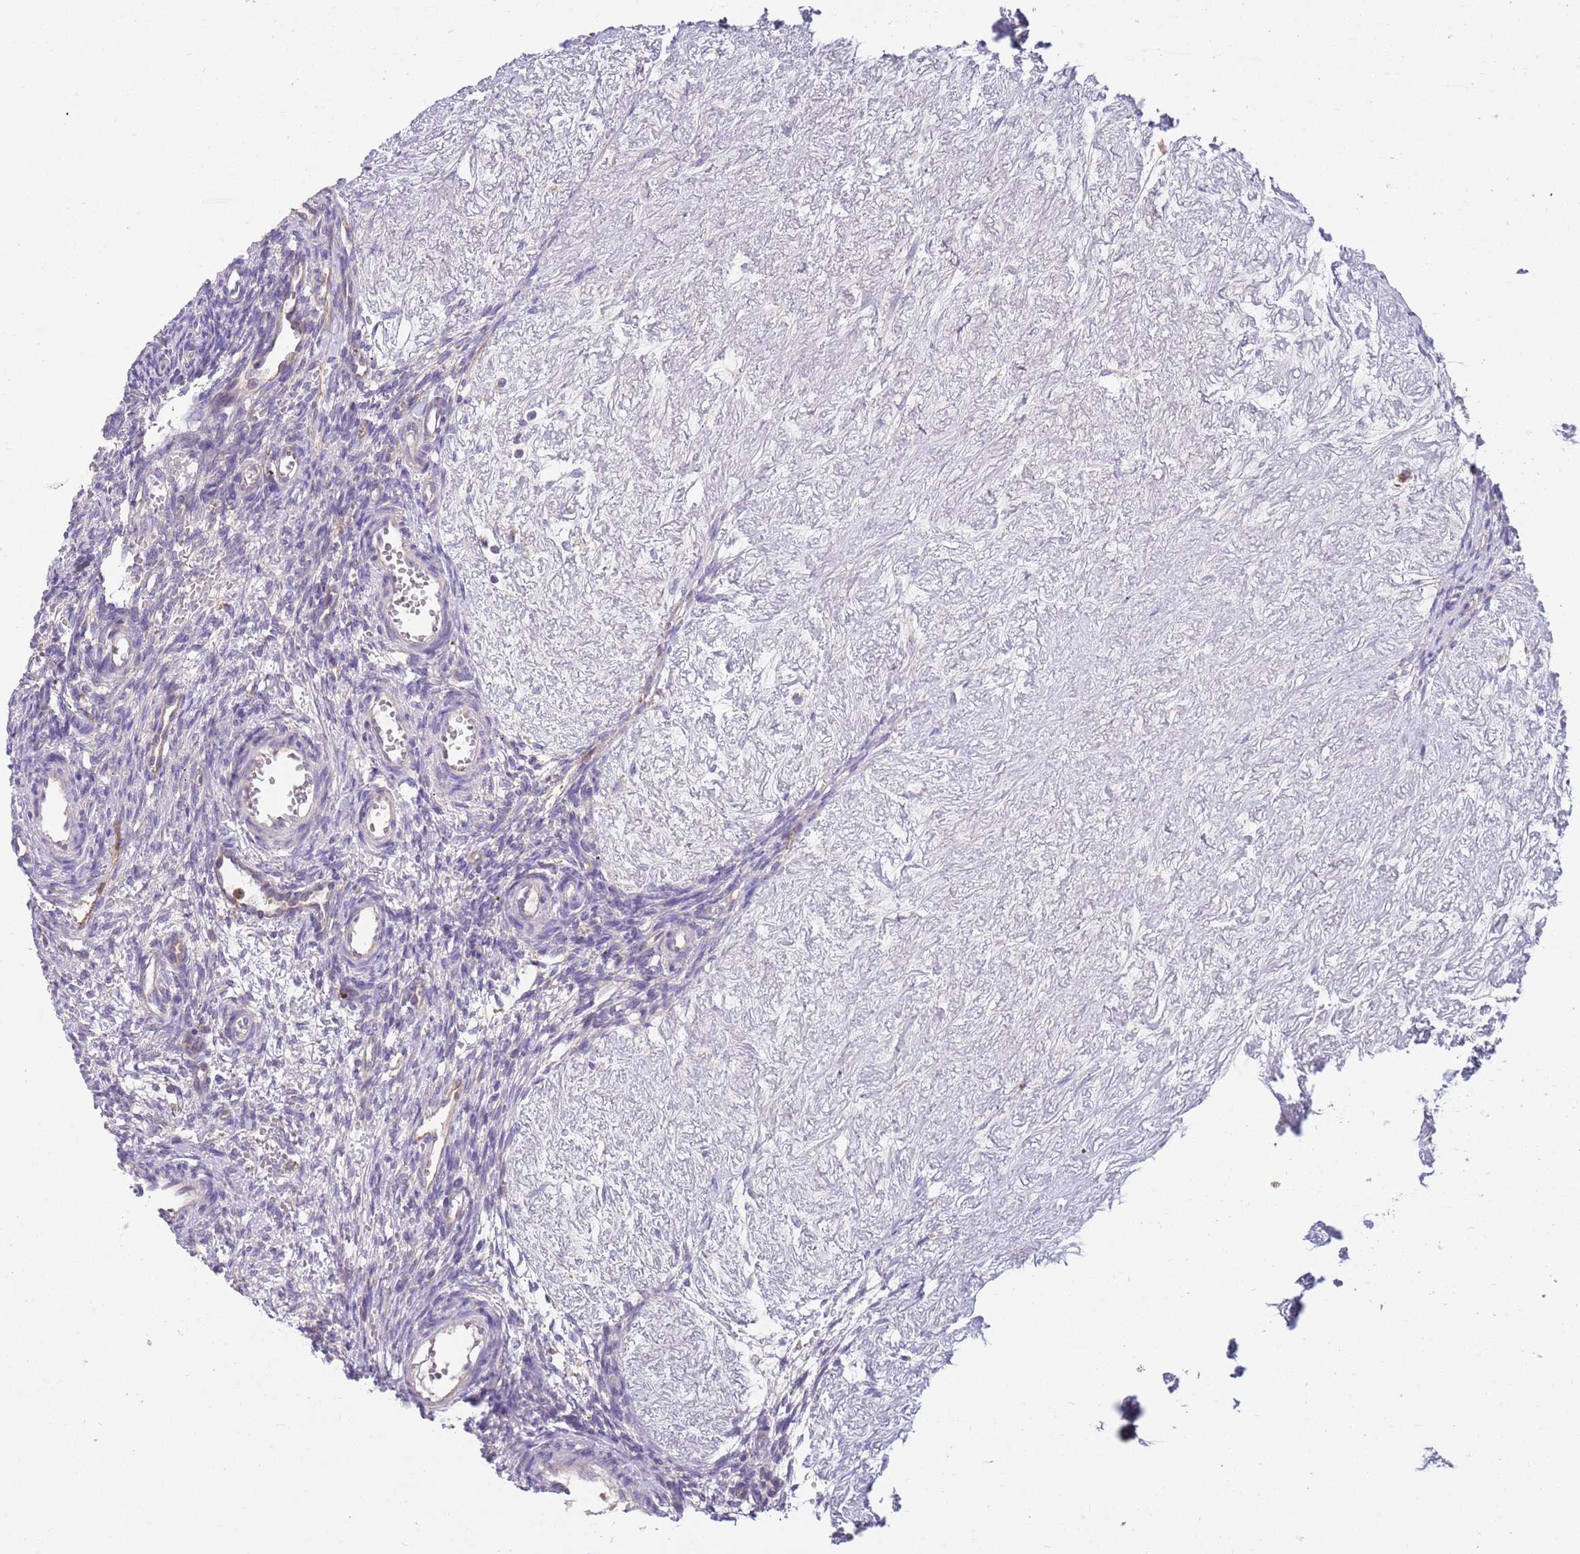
{"staining": {"intensity": "negative", "quantity": "none", "location": "none"}, "tissue": "ovary", "cell_type": "Ovarian stroma cells", "image_type": "normal", "snomed": [{"axis": "morphology", "description": "Normal tissue, NOS"}, {"axis": "topography", "description": "Ovary"}], "caption": "The immunohistochemistry (IHC) histopathology image has no significant staining in ovarian stroma cells of ovary.", "gene": "DDT", "patient": {"sex": "female", "age": 39}}